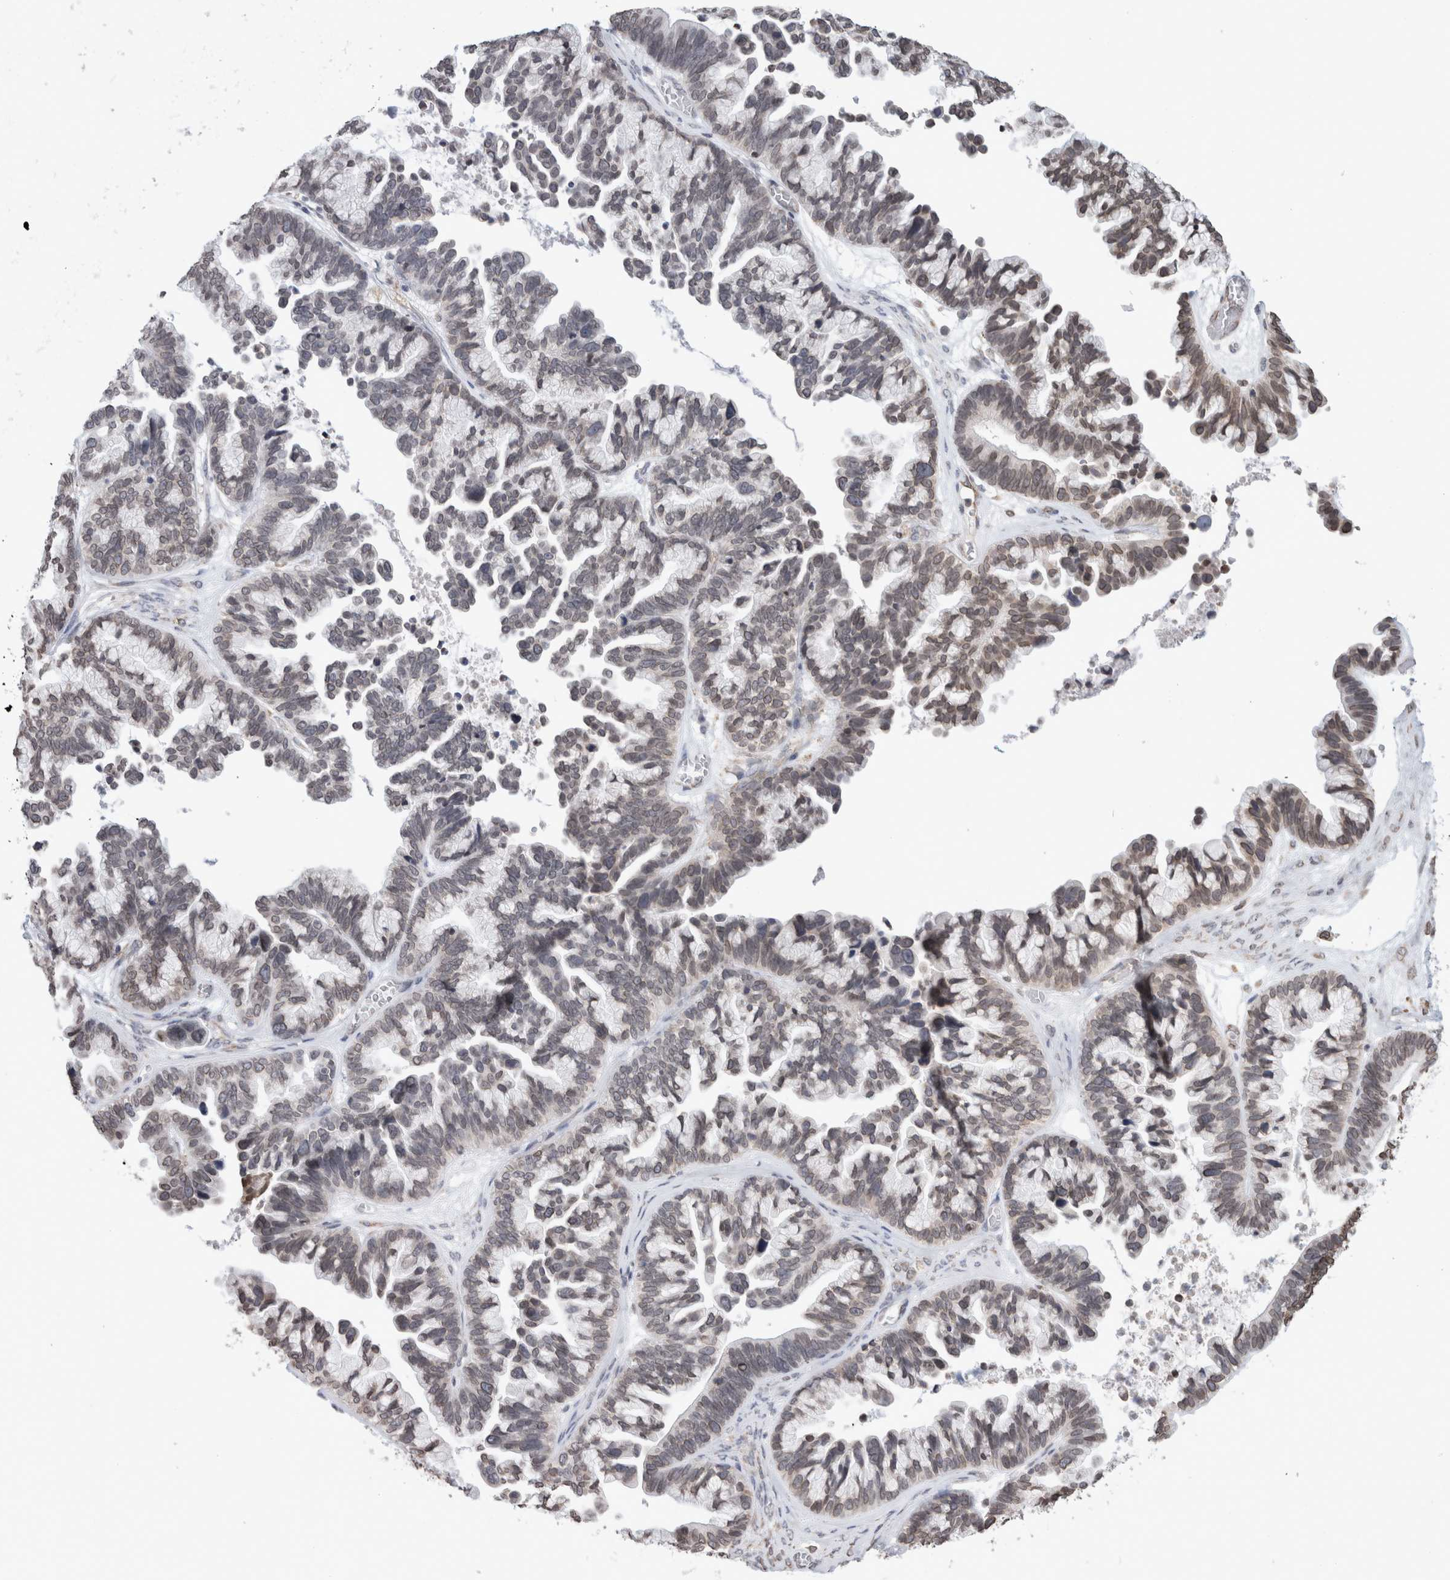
{"staining": {"intensity": "weak", "quantity": "25%-75%", "location": "cytoplasmic/membranous,nuclear"}, "tissue": "ovarian cancer", "cell_type": "Tumor cells", "image_type": "cancer", "snomed": [{"axis": "morphology", "description": "Cystadenocarcinoma, serous, NOS"}, {"axis": "topography", "description": "Ovary"}], "caption": "Immunohistochemistry (IHC) (DAB) staining of human ovarian cancer demonstrates weak cytoplasmic/membranous and nuclear protein staining in about 25%-75% of tumor cells. (DAB (3,3'-diaminobenzidine) IHC with brightfield microscopy, high magnification).", "gene": "RBMX2", "patient": {"sex": "female", "age": 56}}